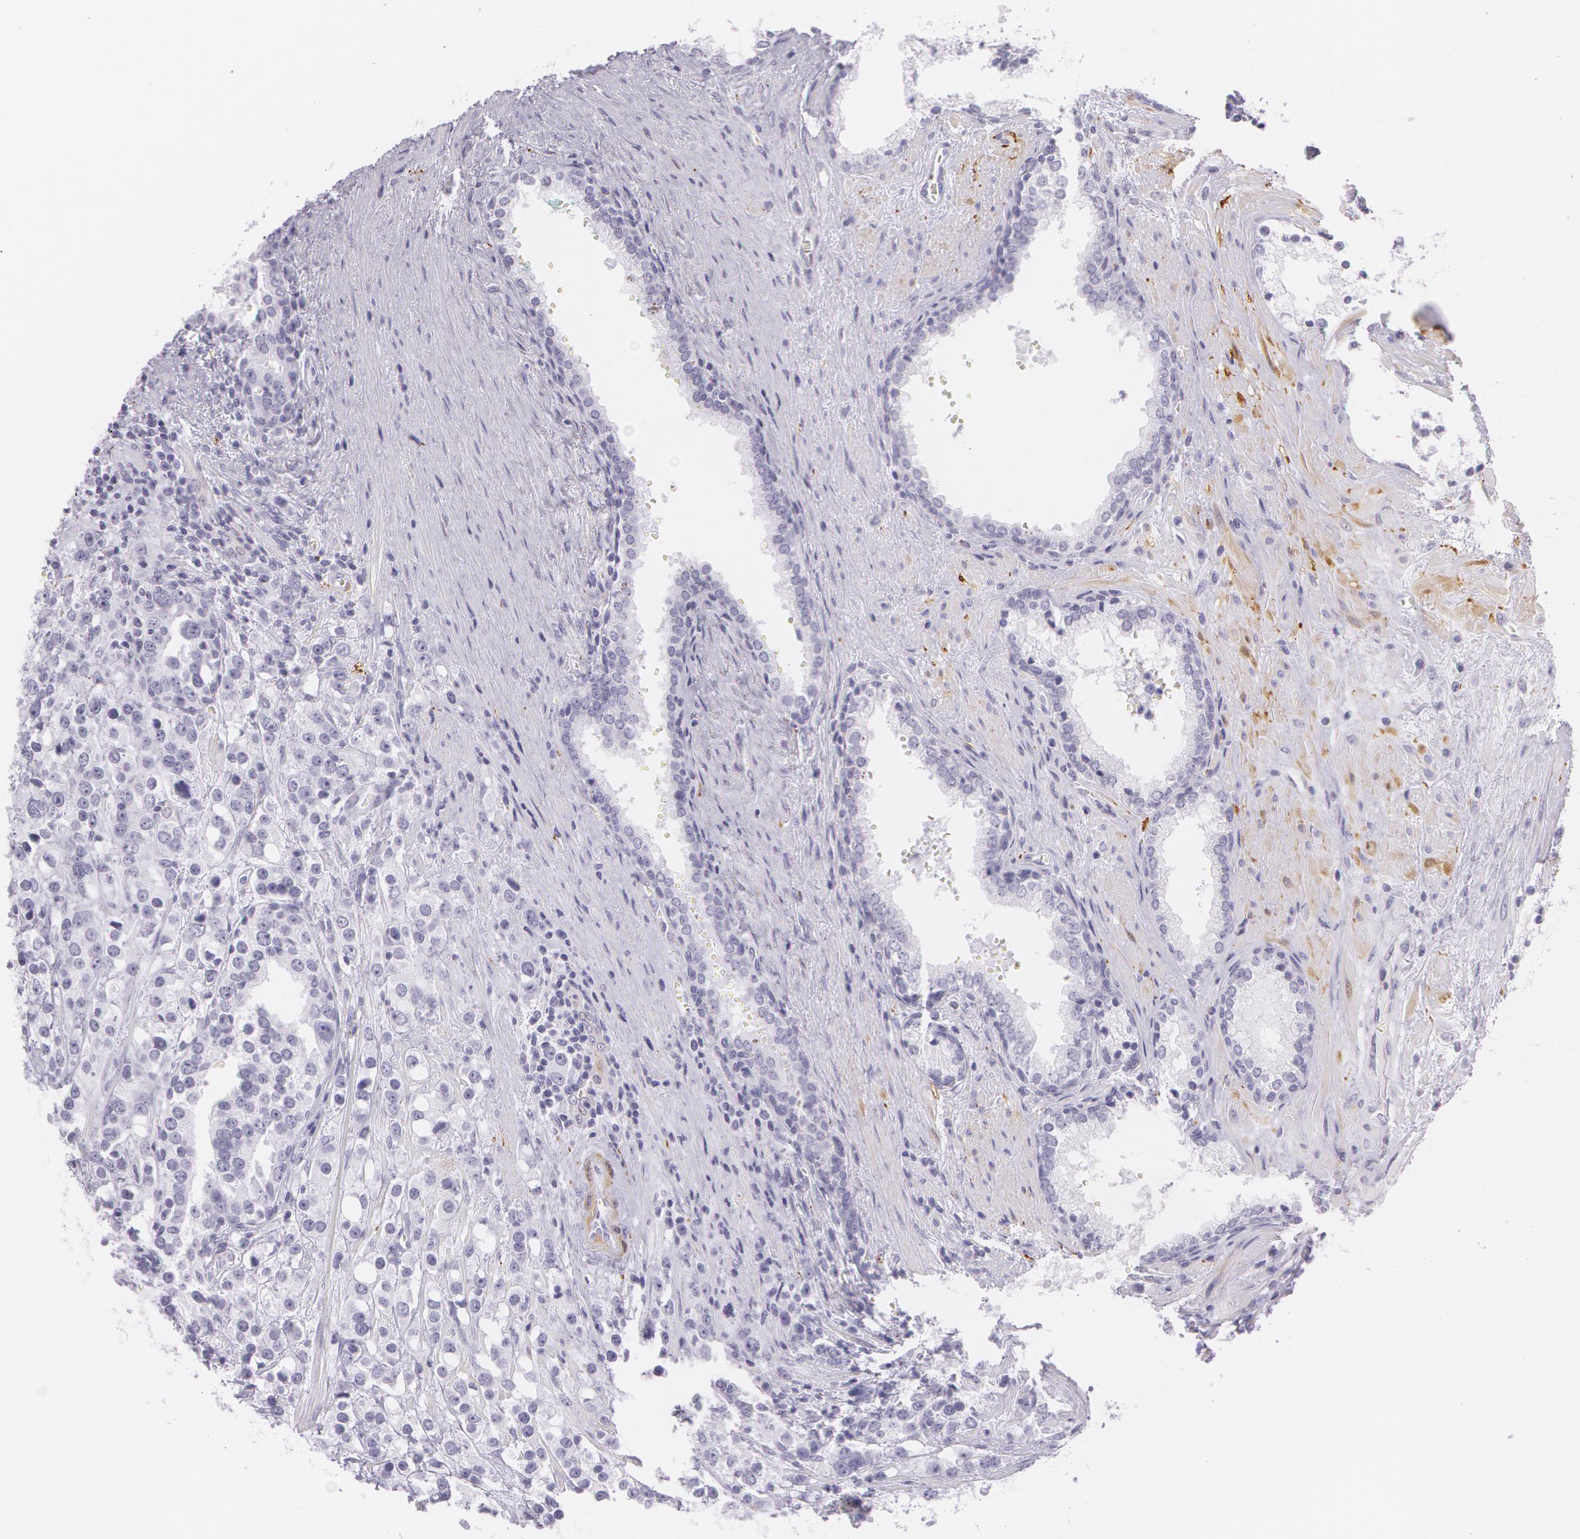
{"staining": {"intensity": "negative", "quantity": "none", "location": "none"}, "tissue": "prostate cancer", "cell_type": "Tumor cells", "image_type": "cancer", "snomed": [{"axis": "morphology", "description": "Adenocarcinoma, High grade"}, {"axis": "topography", "description": "Prostate"}], "caption": "Prostate cancer (high-grade adenocarcinoma) stained for a protein using immunohistochemistry displays no expression tumor cells.", "gene": "SNCG", "patient": {"sex": "male", "age": 71}}